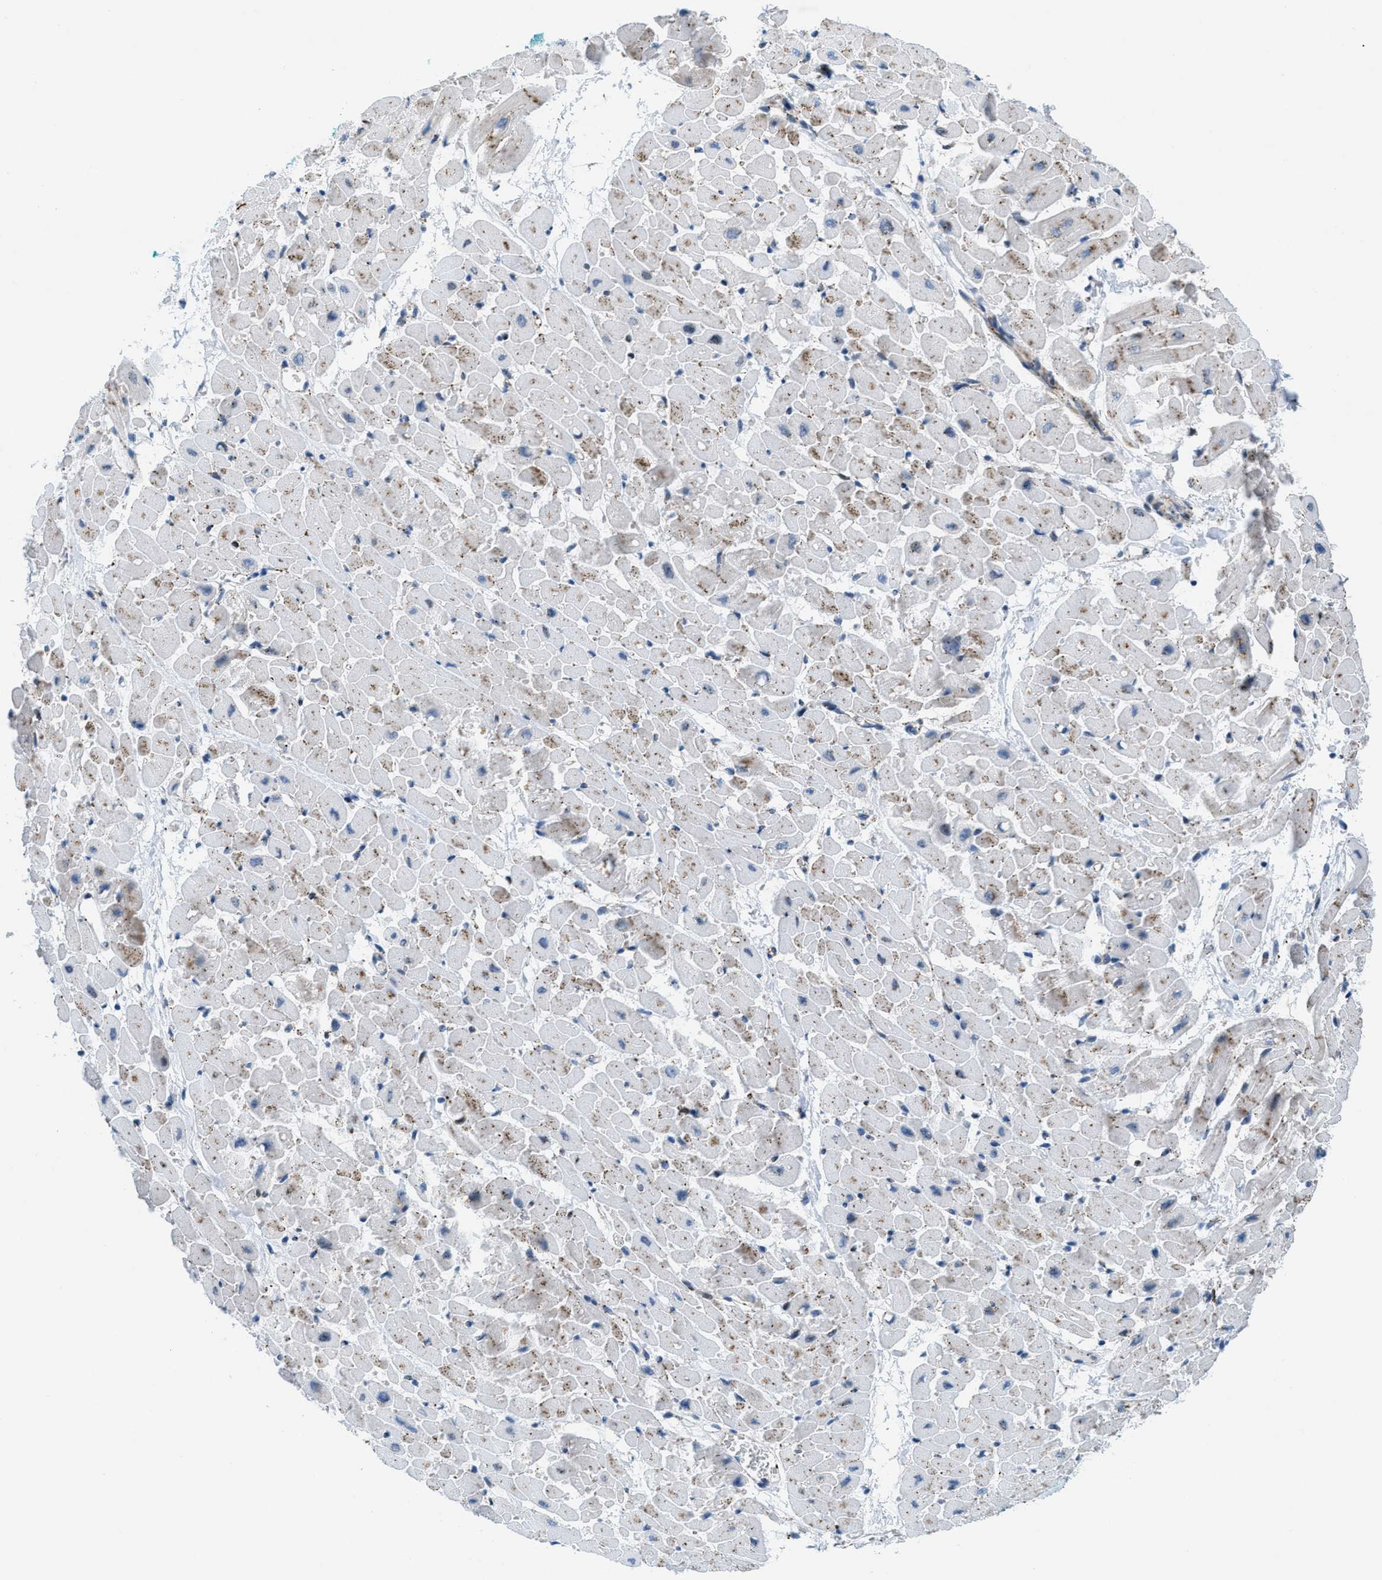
{"staining": {"intensity": "moderate", "quantity": "25%-75%", "location": "cytoplasmic/membranous"}, "tissue": "heart muscle", "cell_type": "Cardiomyocytes", "image_type": "normal", "snomed": [{"axis": "morphology", "description": "Normal tissue, NOS"}, {"axis": "topography", "description": "Heart"}], "caption": "A medium amount of moderate cytoplasmic/membranous expression is seen in about 25%-75% of cardiomyocytes in benign heart muscle.", "gene": "MFSD13A", "patient": {"sex": "male", "age": 45}}